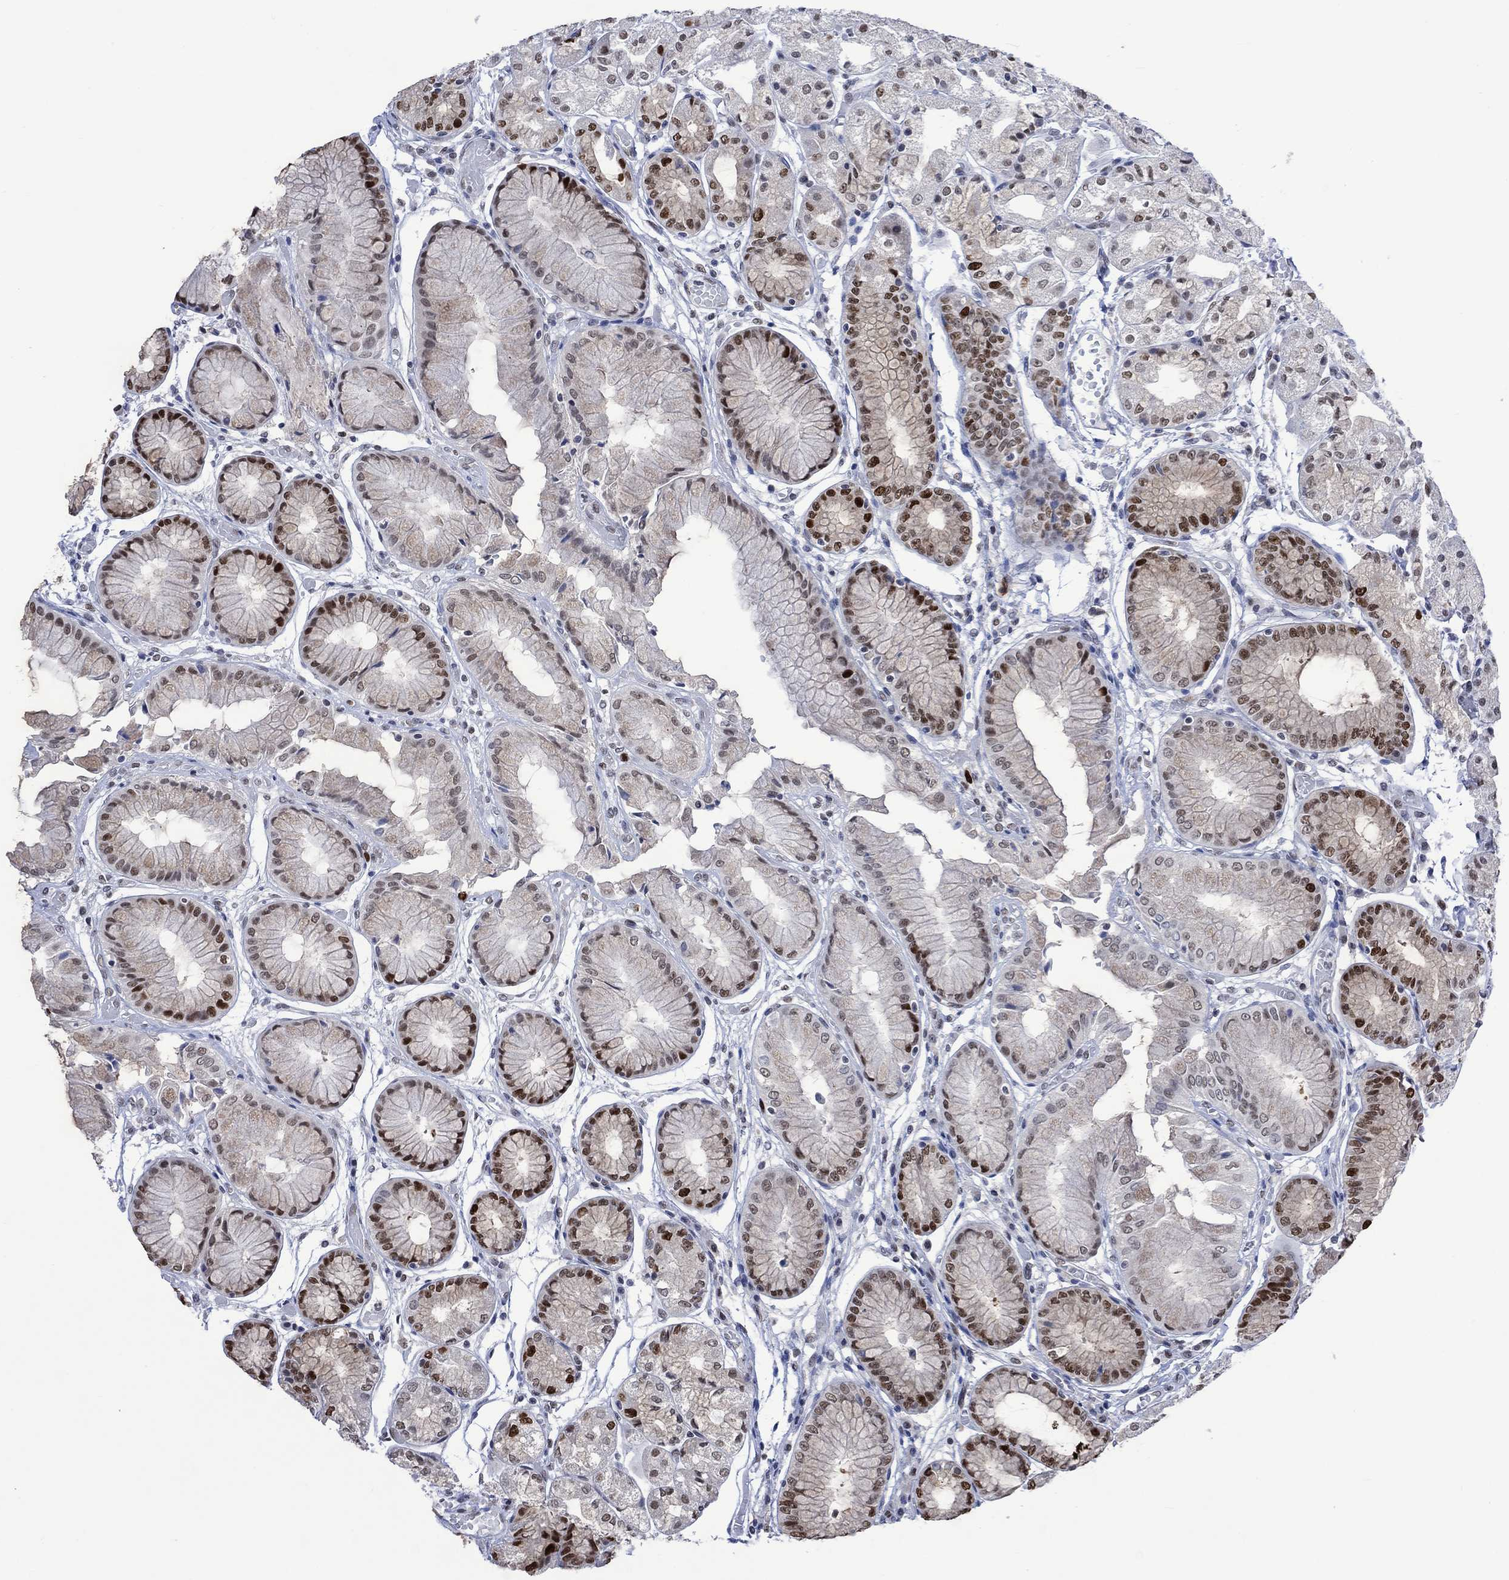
{"staining": {"intensity": "strong", "quantity": "25%-75%", "location": "nuclear"}, "tissue": "stomach", "cell_type": "Glandular cells", "image_type": "normal", "snomed": [{"axis": "morphology", "description": "Normal tissue, NOS"}, {"axis": "topography", "description": "Stomach, upper"}], "caption": "Protein analysis of unremarkable stomach reveals strong nuclear staining in approximately 25%-75% of glandular cells.", "gene": "RAD54L2", "patient": {"sex": "male", "age": 72}}